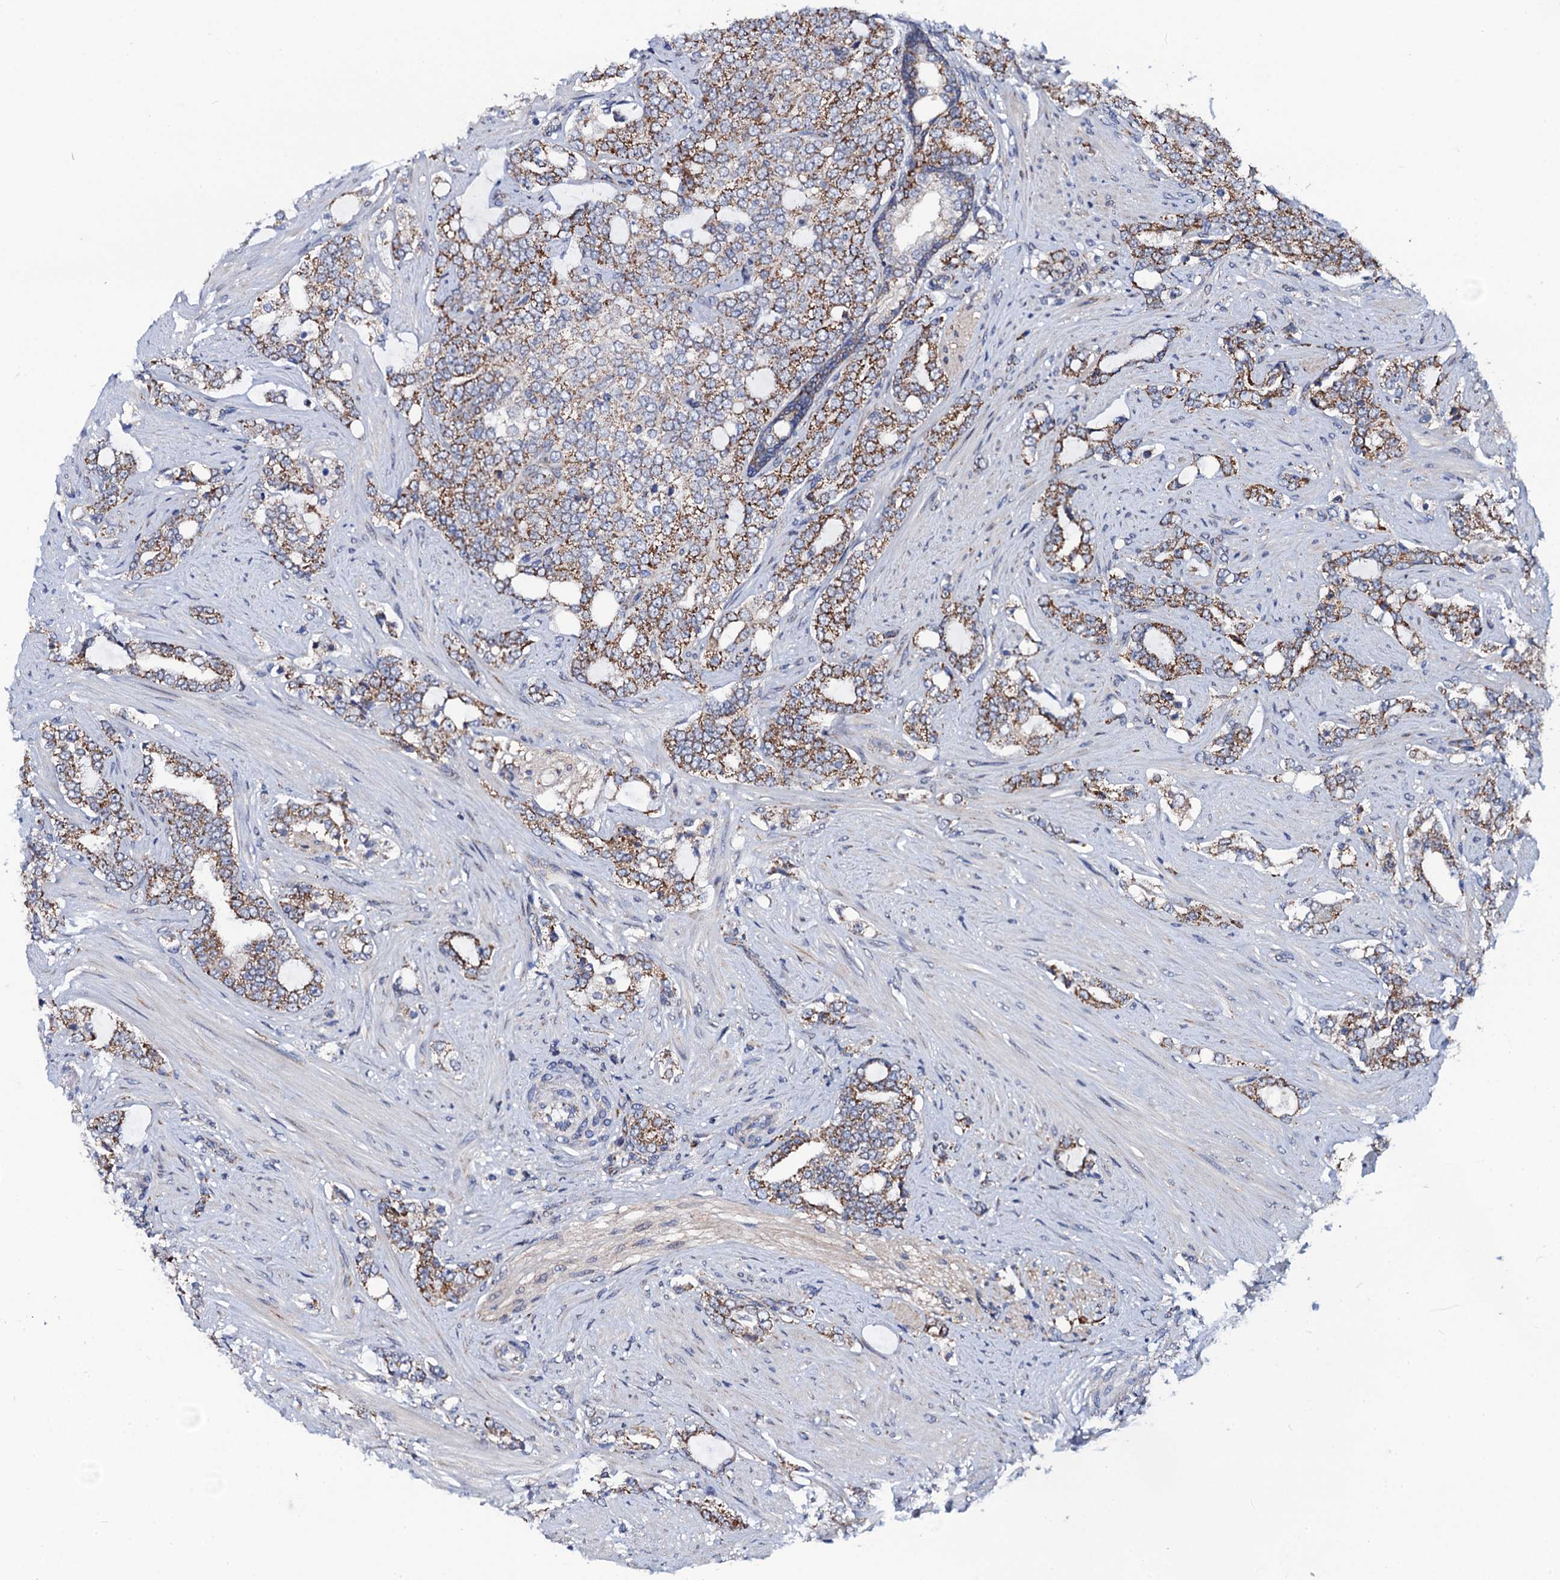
{"staining": {"intensity": "moderate", "quantity": ">75%", "location": "cytoplasmic/membranous"}, "tissue": "prostate cancer", "cell_type": "Tumor cells", "image_type": "cancer", "snomed": [{"axis": "morphology", "description": "Adenocarcinoma, High grade"}, {"axis": "topography", "description": "Prostate"}], "caption": "High-power microscopy captured an immunohistochemistry (IHC) histopathology image of prostate adenocarcinoma (high-grade), revealing moderate cytoplasmic/membranous staining in about >75% of tumor cells. (IHC, brightfield microscopy, high magnification).", "gene": "PTCD3", "patient": {"sex": "male", "age": 64}}